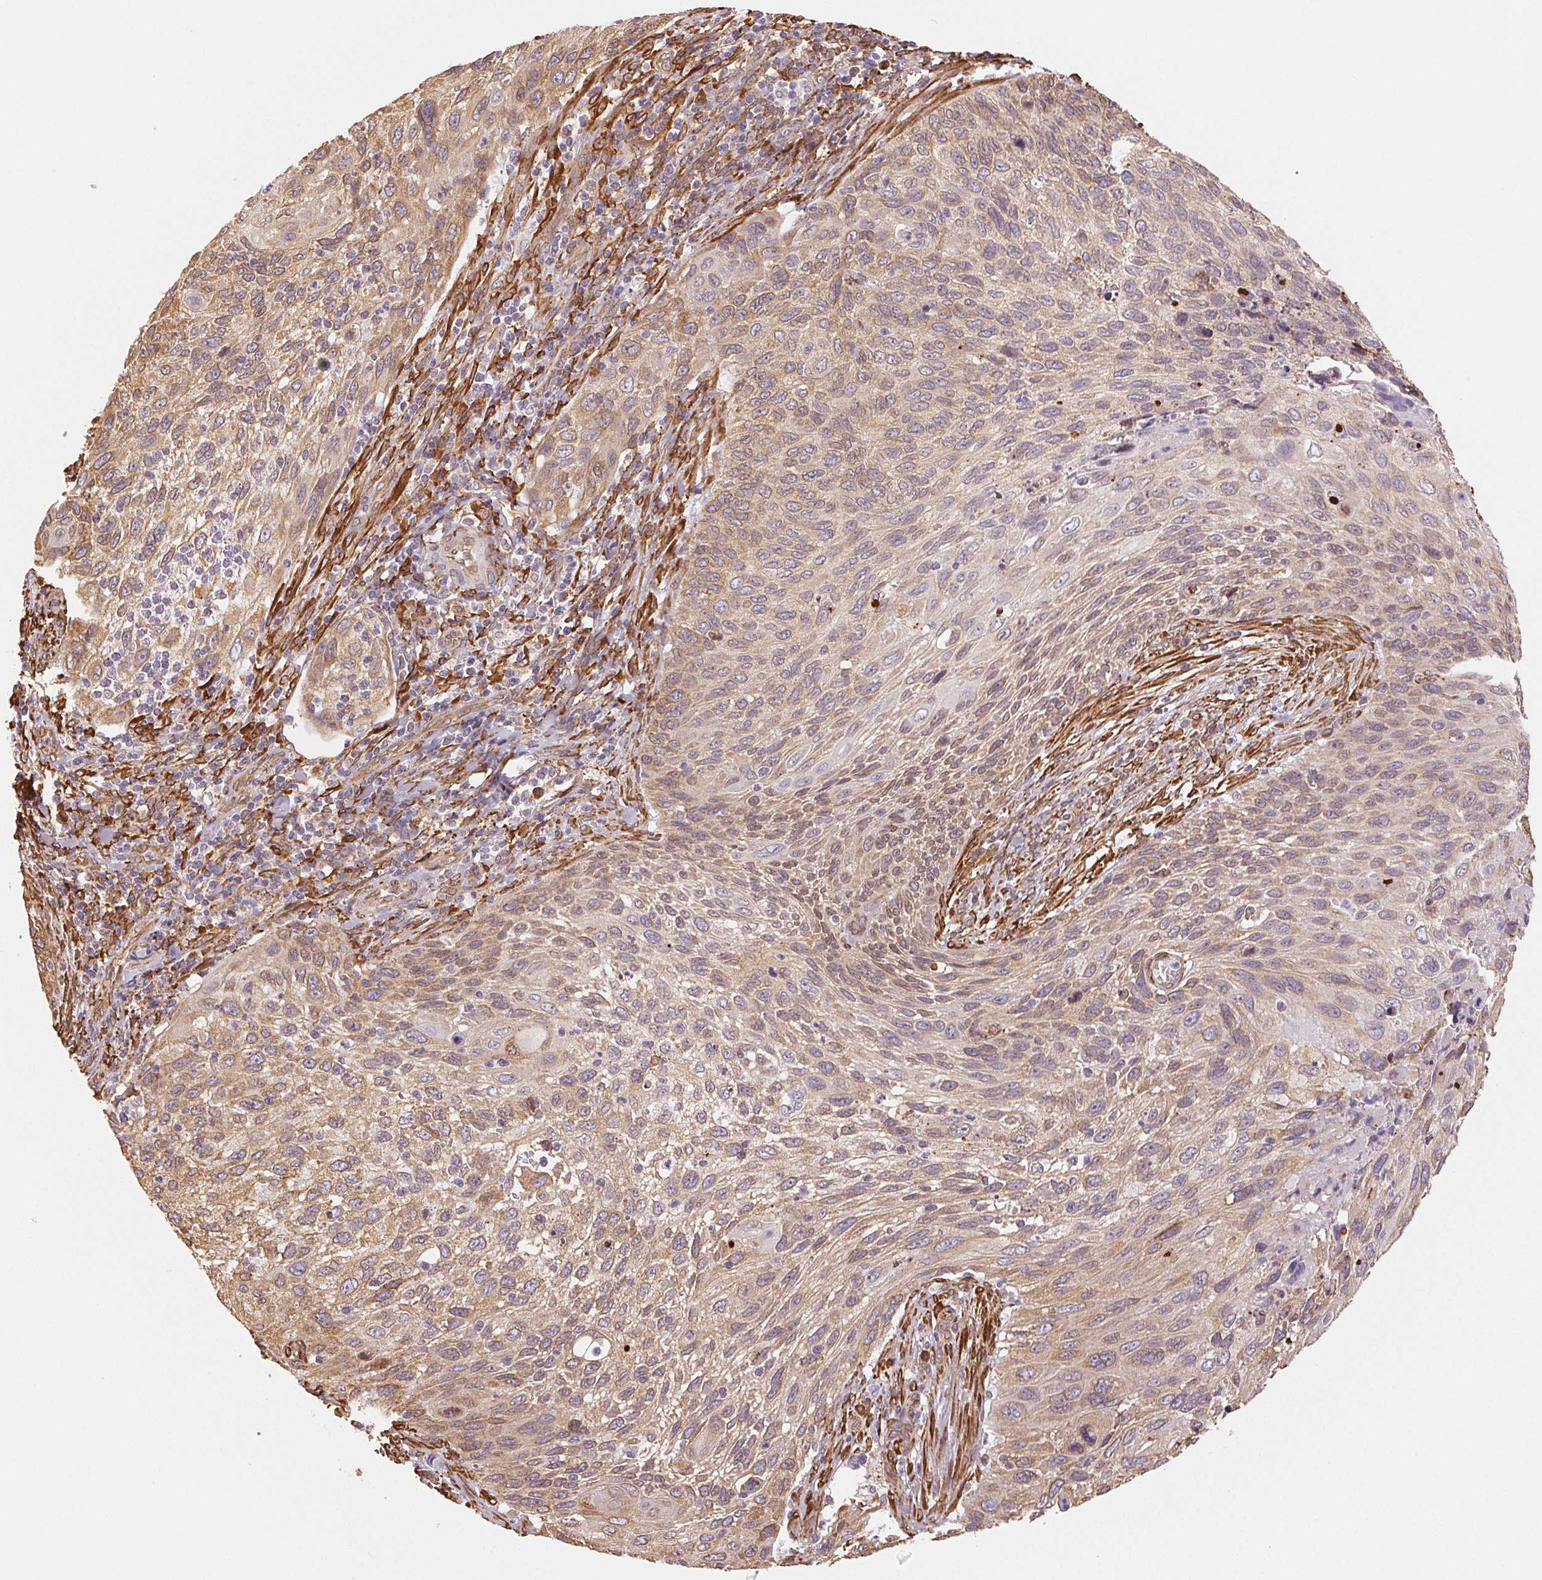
{"staining": {"intensity": "weak", "quantity": ">75%", "location": "cytoplasmic/membranous"}, "tissue": "cervical cancer", "cell_type": "Tumor cells", "image_type": "cancer", "snomed": [{"axis": "morphology", "description": "Squamous cell carcinoma, NOS"}, {"axis": "topography", "description": "Cervix"}], "caption": "Immunohistochemistry (IHC) staining of squamous cell carcinoma (cervical), which displays low levels of weak cytoplasmic/membranous staining in about >75% of tumor cells indicating weak cytoplasmic/membranous protein expression. The staining was performed using DAB (brown) for protein detection and nuclei were counterstained in hematoxylin (blue).", "gene": "RCN3", "patient": {"sex": "female", "age": 70}}